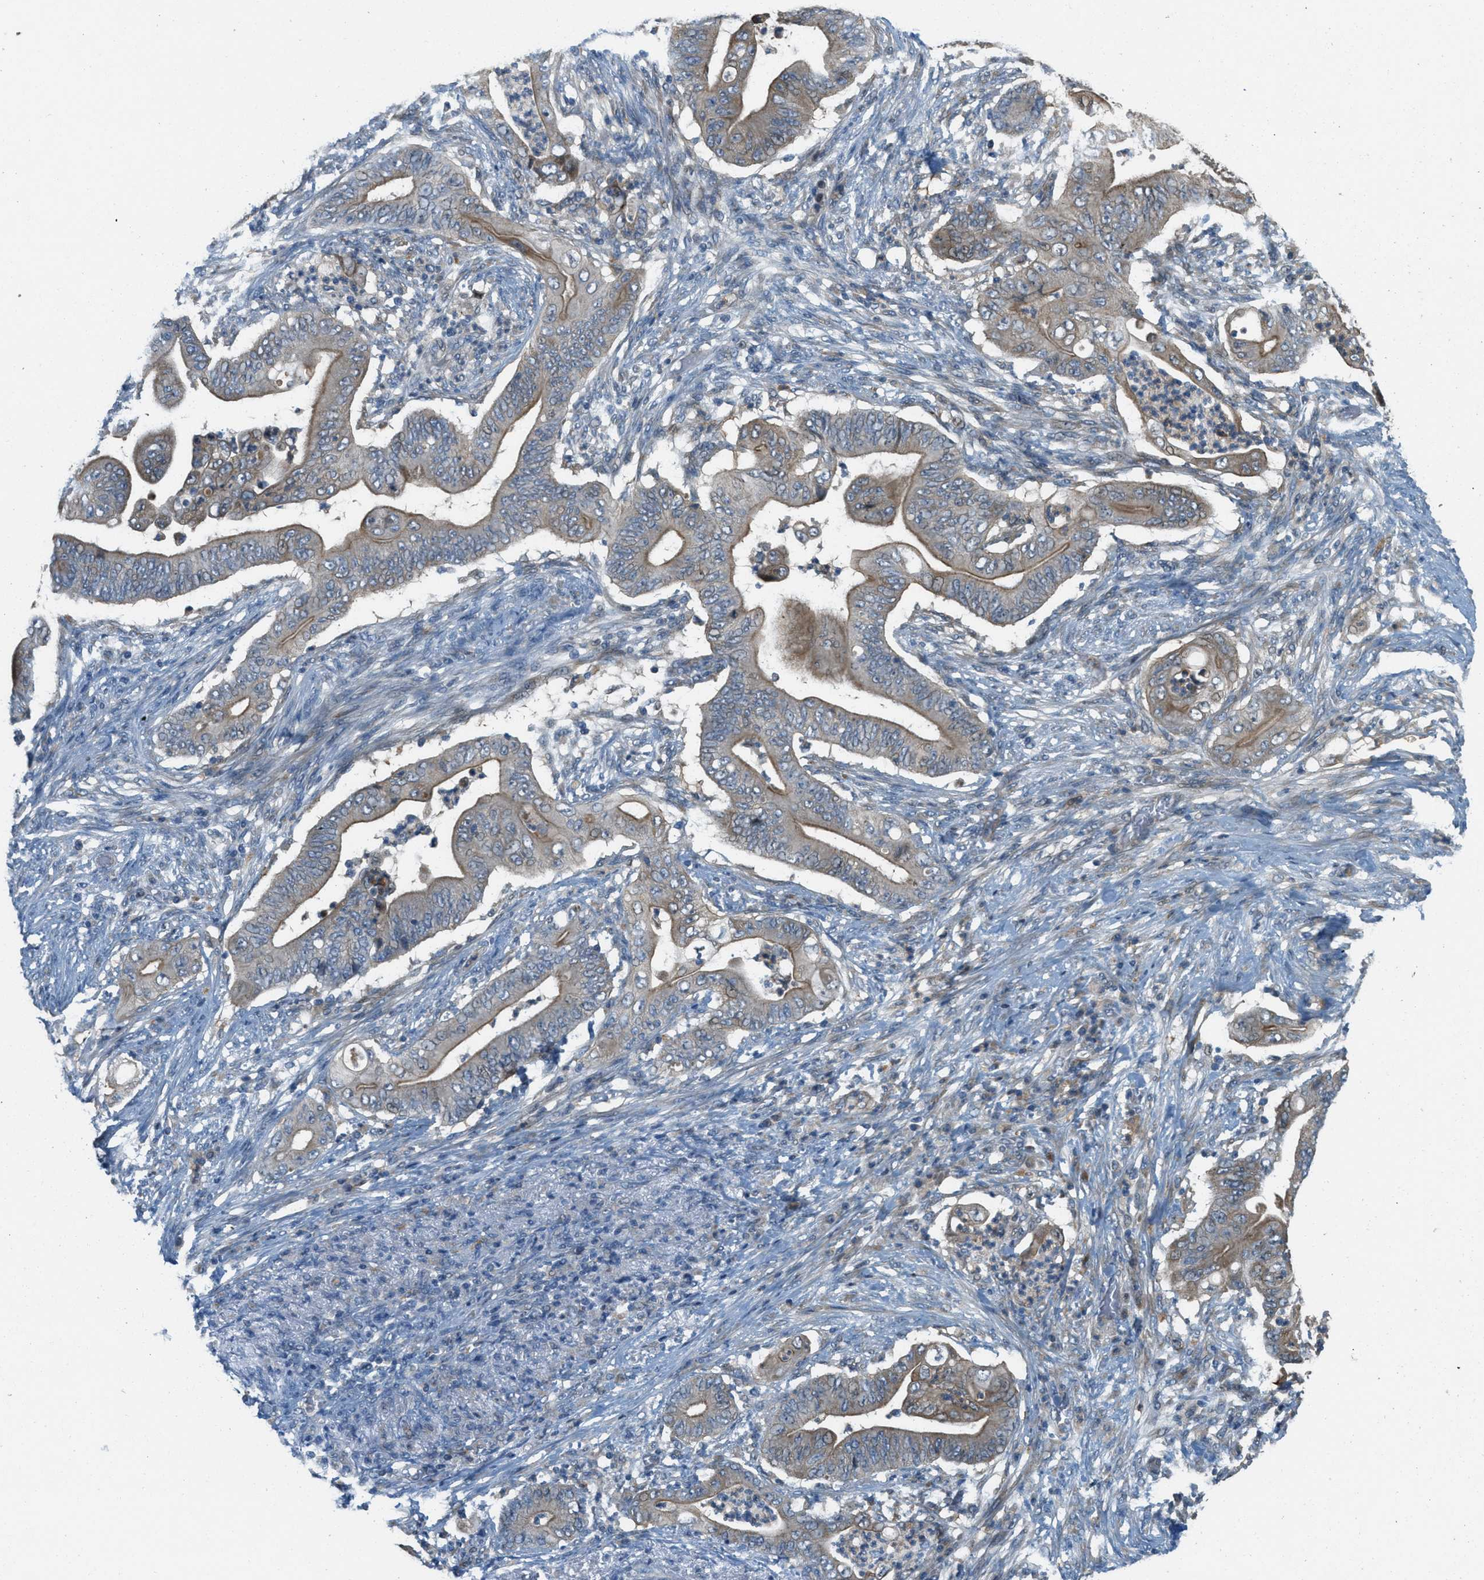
{"staining": {"intensity": "weak", "quantity": "<25%", "location": "cytoplasmic/membranous"}, "tissue": "stomach cancer", "cell_type": "Tumor cells", "image_type": "cancer", "snomed": [{"axis": "morphology", "description": "Adenocarcinoma, NOS"}, {"axis": "topography", "description": "Stomach"}], "caption": "An image of human stomach cancer is negative for staining in tumor cells.", "gene": "ADCY6", "patient": {"sex": "female", "age": 73}}